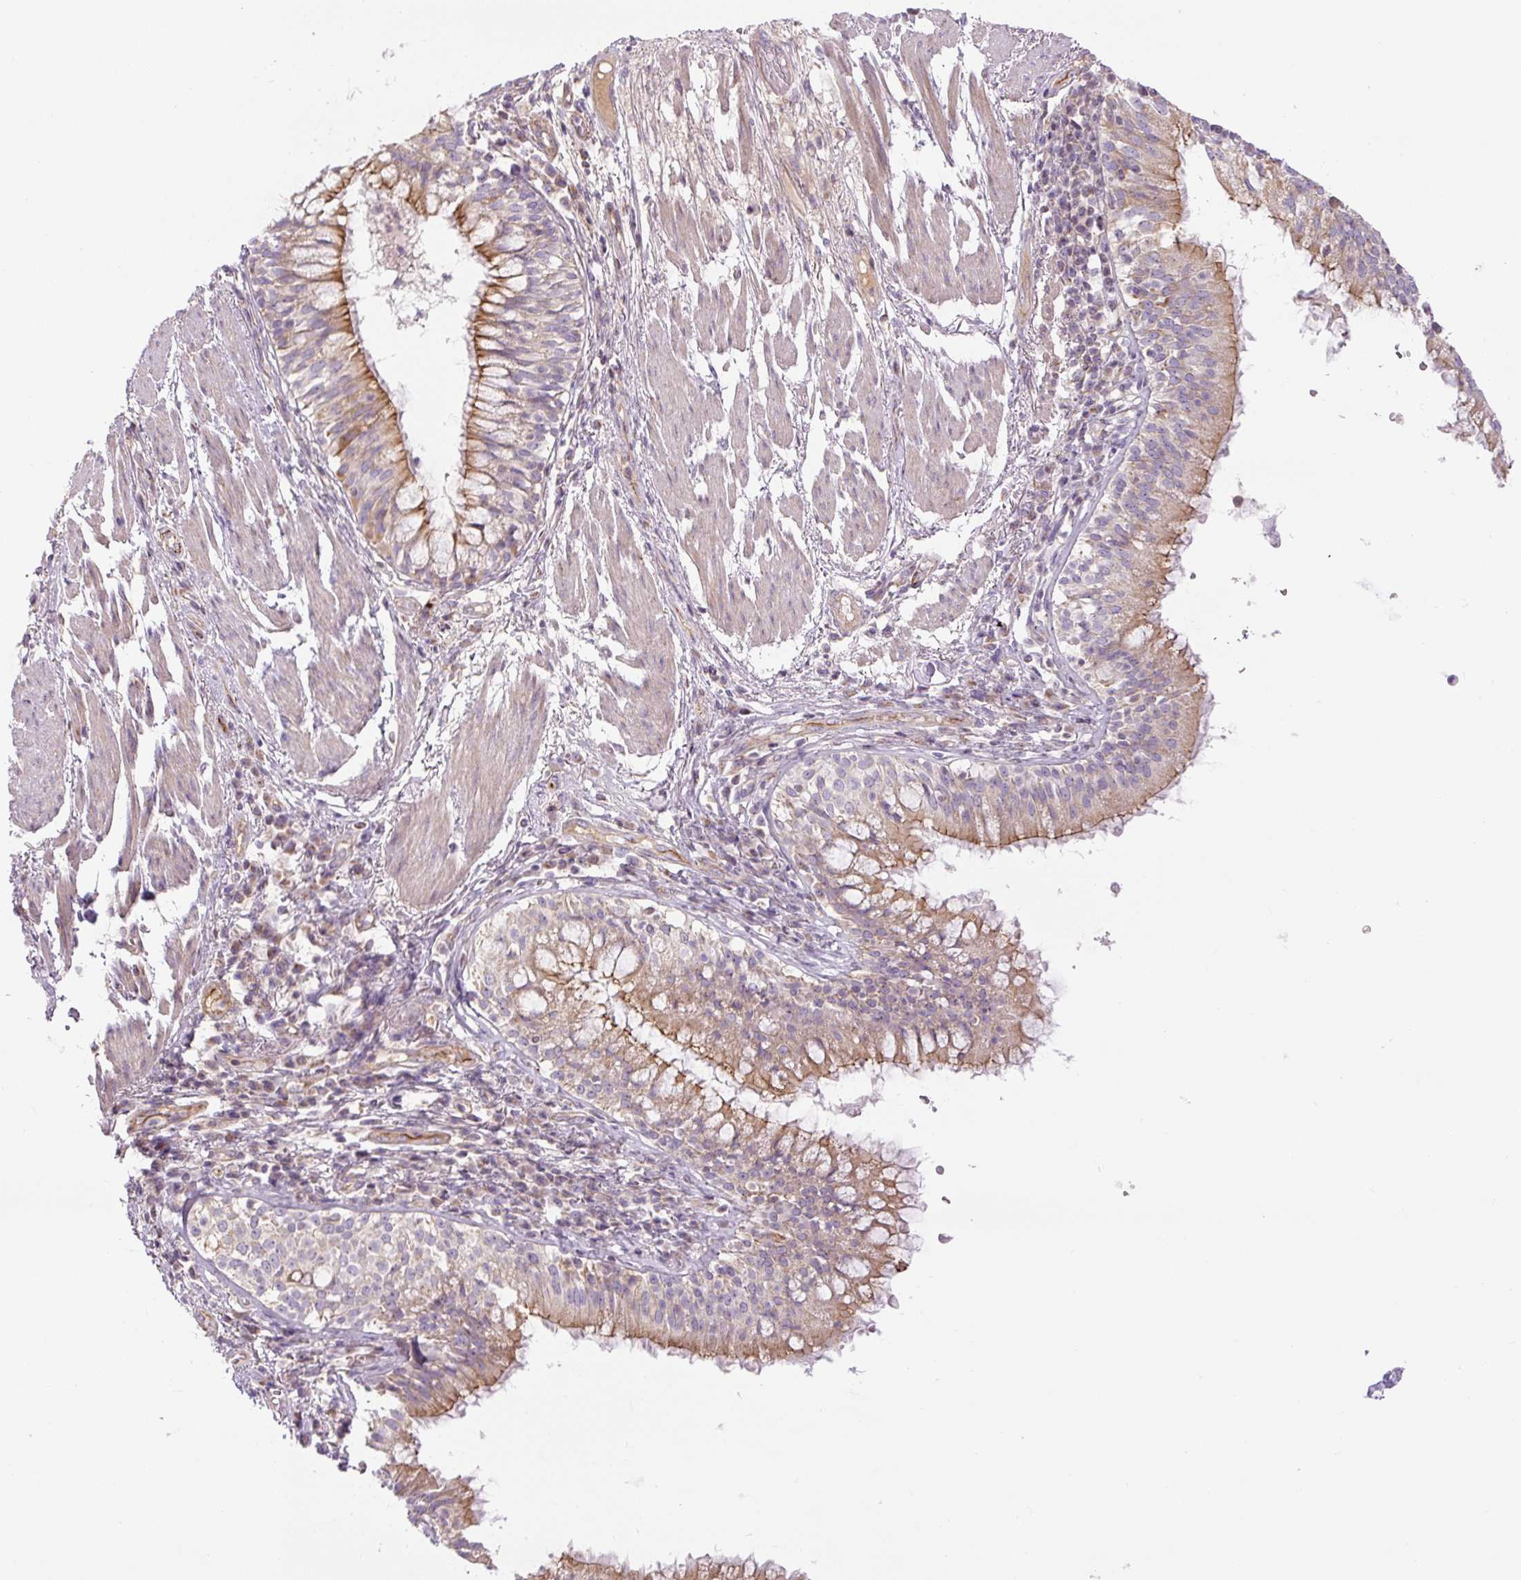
{"staining": {"intensity": "moderate", "quantity": "25%-75%", "location": "cytoplasmic/membranous"}, "tissue": "soft tissue", "cell_type": "Chondrocytes", "image_type": "normal", "snomed": [{"axis": "morphology", "description": "Normal tissue, NOS"}, {"axis": "topography", "description": "Cartilage tissue"}, {"axis": "topography", "description": "Bronchus"}], "caption": "The image exhibits immunohistochemical staining of normal soft tissue. There is moderate cytoplasmic/membranous positivity is identified in about 25%-75% of chondrocytes. (Brightfield microscopy of DAB IHC at high magnification).", "gene": "CCNI2", "patient": {"sex": "male", "age": 56}}